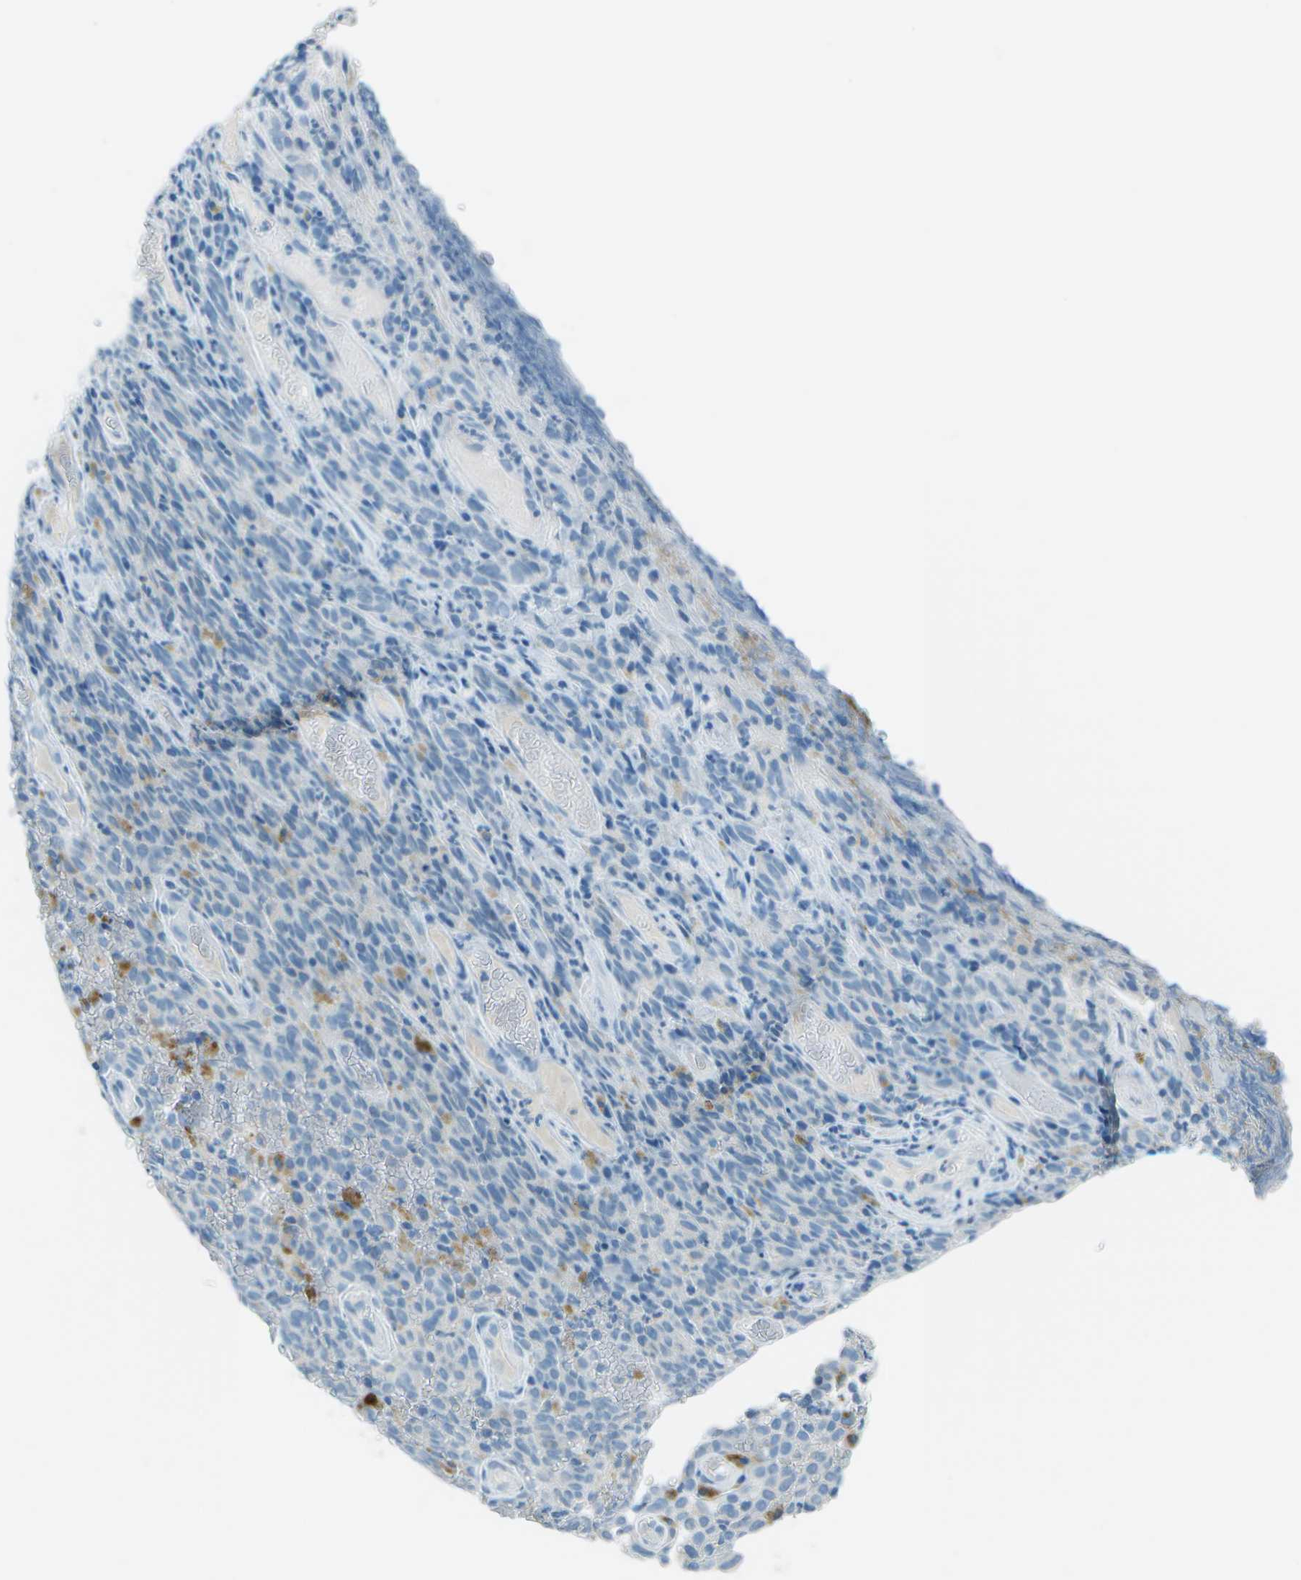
{"staining": {"intensity": "negative", "quantity": "none", "location": "none"}, "tissue": "melanoma", "cell_type": "Tumor cells", "image_type": "cancer", "snomed": [{"axis": "morphology", "description": "Malignant melanoma, NOS"}, {"axis": "topography", "description": "Skin"}], "caption": "Immunohistochemistry histopathology image of human malignant melanoma stained for a protein (brown), which demonstrates no staining in tumor cells.", "gene": "FGF1", "patient": {"sex": "female", "age": 82}}